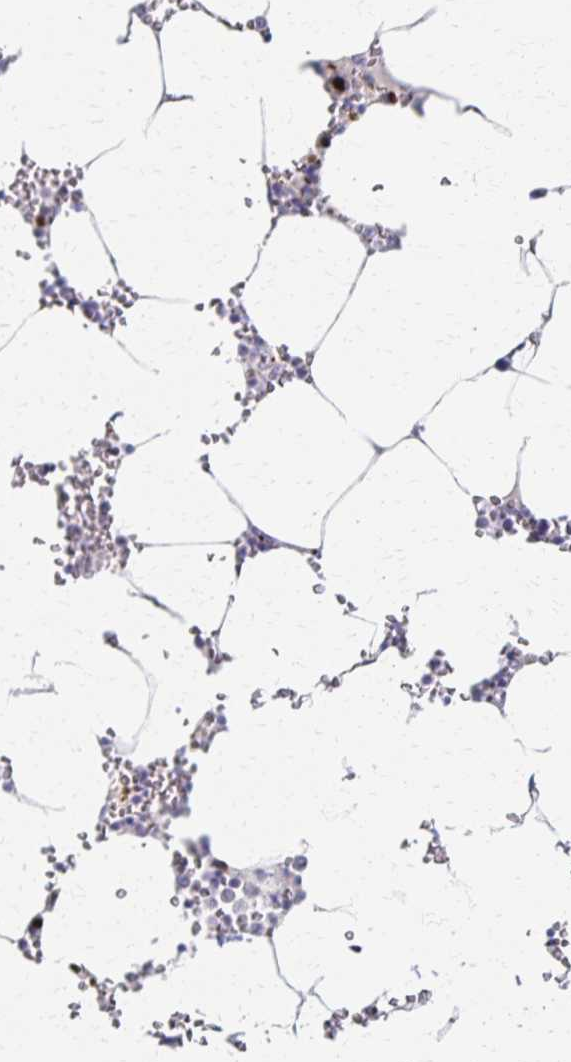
{"staining": {"intensity": "strong", "quantity": "<25%", "location": "cytoplasmic/membranous"}, "tissue": "bone marrow", "cell_type": "Hematopoietic cells", "image_type": "normal", "snomed": [{"axis": "morphology", "description": "Normal tissue, NOS"}, {"axis": "topography", "description": "Bone marrow"}], "caption": "Hematopoietic cells show medium levels of strong cytoplasmic/membranous expression in about <25% of cells in normal bone marrow. The staining is performed using DAB brown chromogen to label protein expression. The nuclei are counter-stained blue using hematoxylin.", "gene": "ENSG00000254692", "patient": {"sex": "male", "age": 54}}